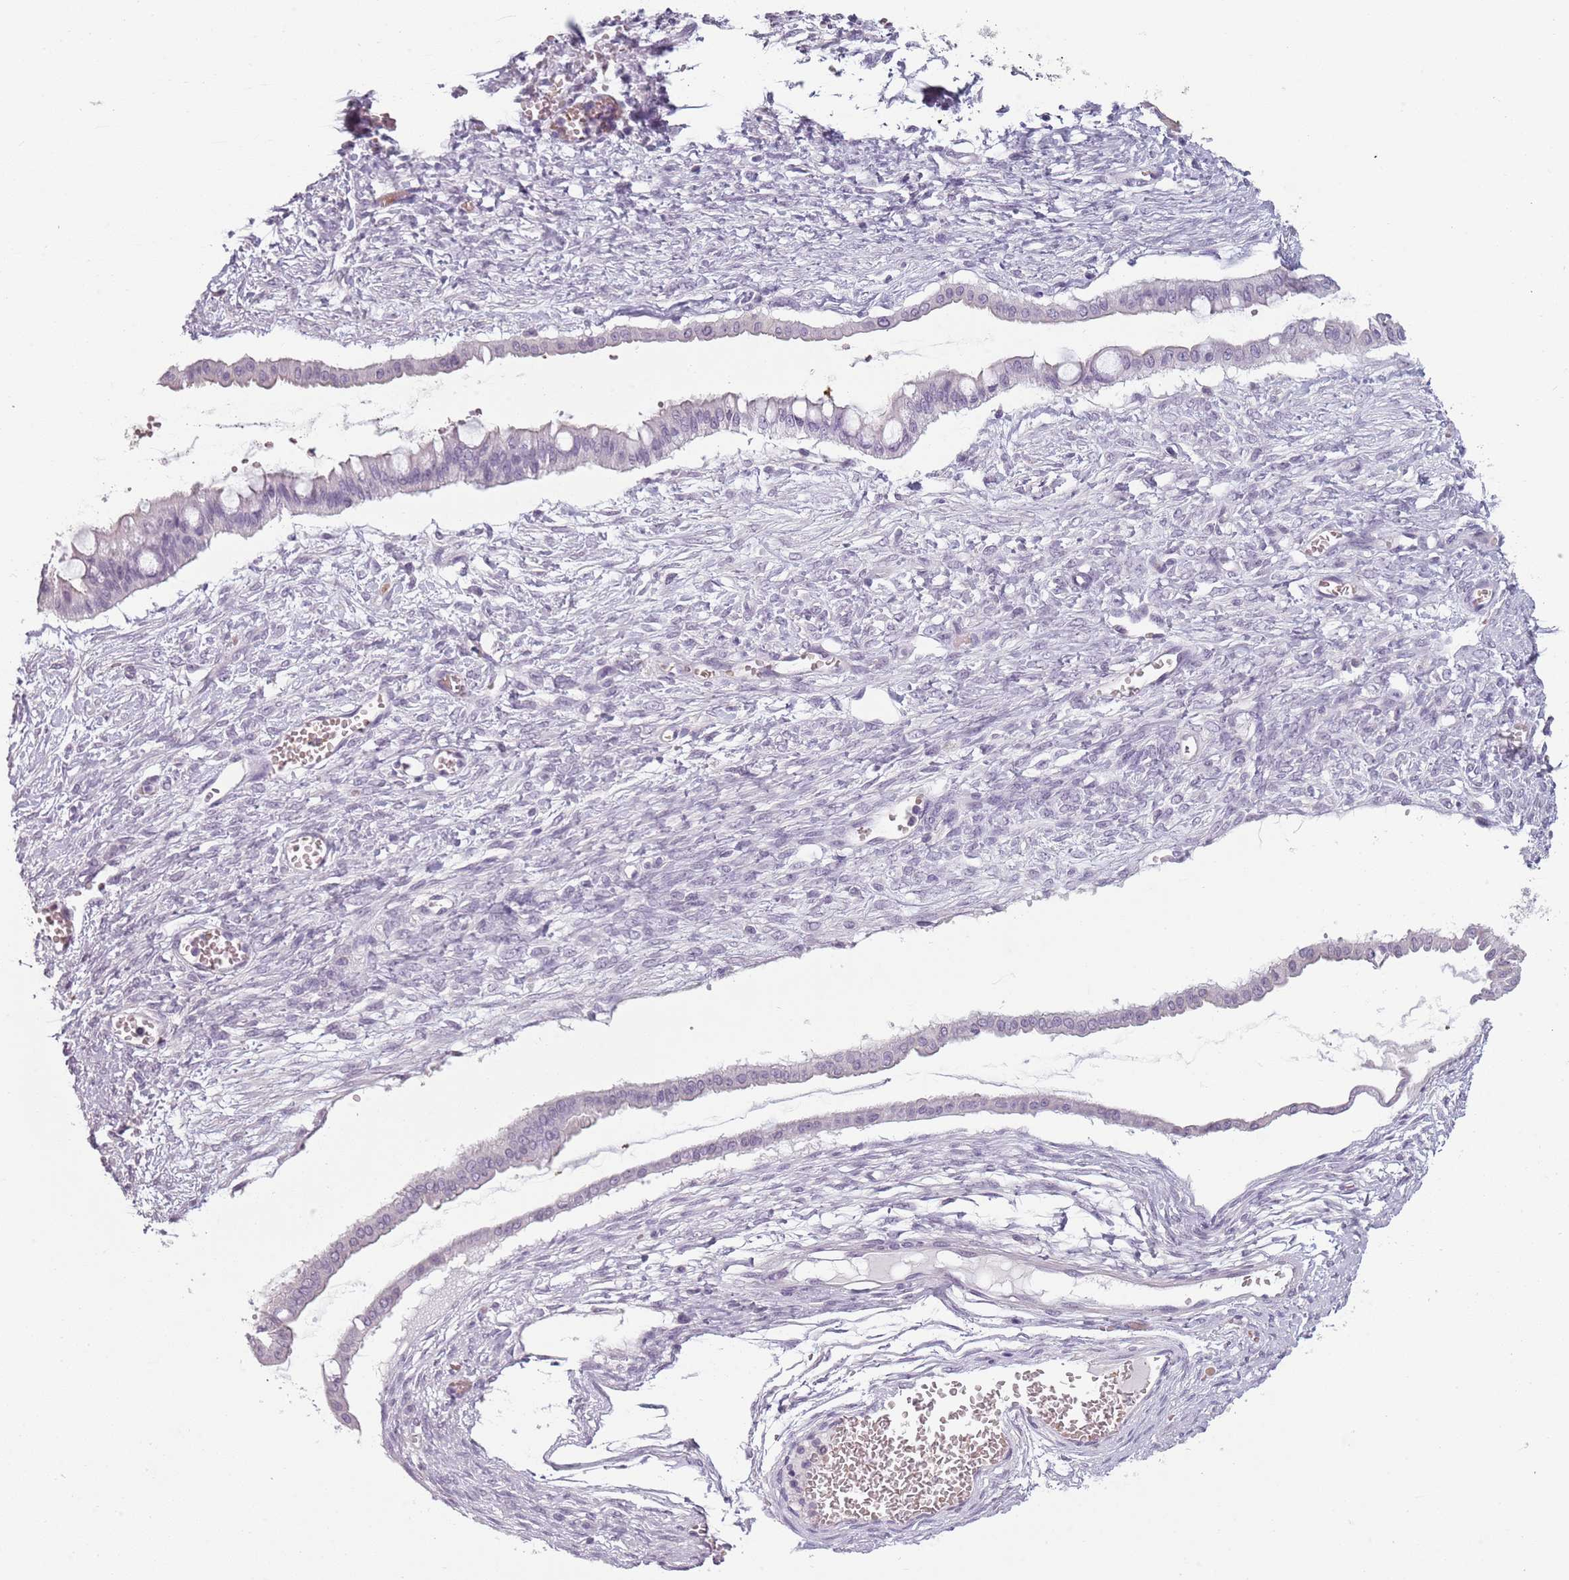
{"staining": {"intensity": "negative", "quantity": "none", "location": "none"}, "tissue": "ovarian cancer", "cell_type": "Tumor cells", "image_type": "cancer", "snomed": [{"axis": "morphology", "description": "Cystadenocarcinoma, mucinous, NOS"}, {"axis": "topography", "description": "Ovary"}], "caption": "This is a photomicrograph of immunohistochemistry staining of mucinous cystadenocarcinoma (ovarian), which shows no expression in tumor cells. (DAB (3,3'-diaminobenzidine) immunohistochemistry visualized using brightfield microscopy, high magnification).", "gene": "PIEZO1", "patient": {"sex": "female", "age": 73}}